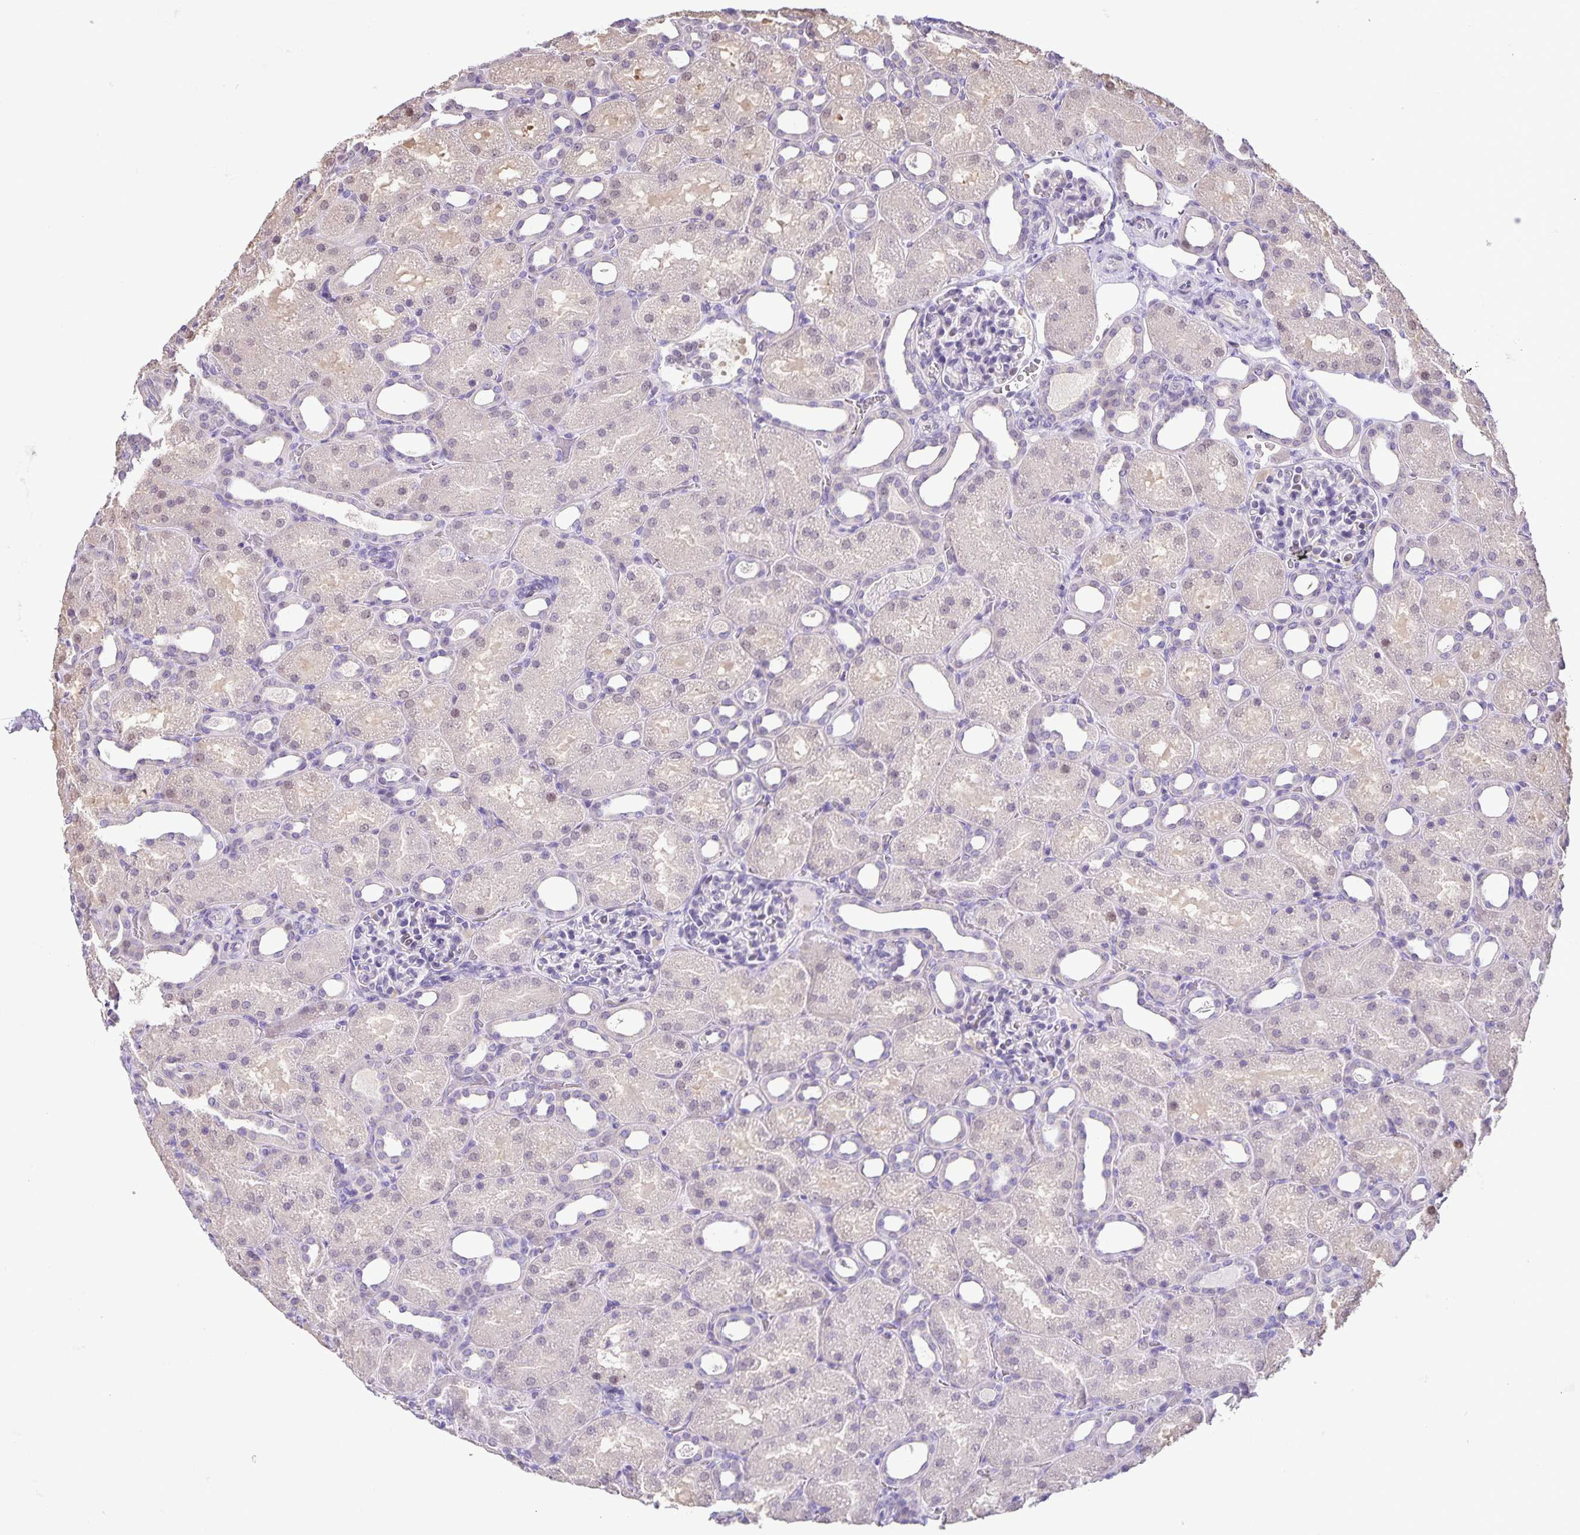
{"staining": {"intensity": "negative", "quantity": "none", "location": "none"}, "tissue": "kidney", "cell_type": "Cells in glomeruli", "image_type": "normal", "snomed": [{"axis": "morphology", "description": "Normal tissue, NOS"}, {"axis": "topography", "description": "Kidney"}], "caption": "Cells in glomeruli are negative for brown protein staining in unremarkable kidney. (Immunohistochemistry, brightfield microscopy, high magnification).", "gene": "ONECUT2", "patient": {"sex": "male", "age": 2}}